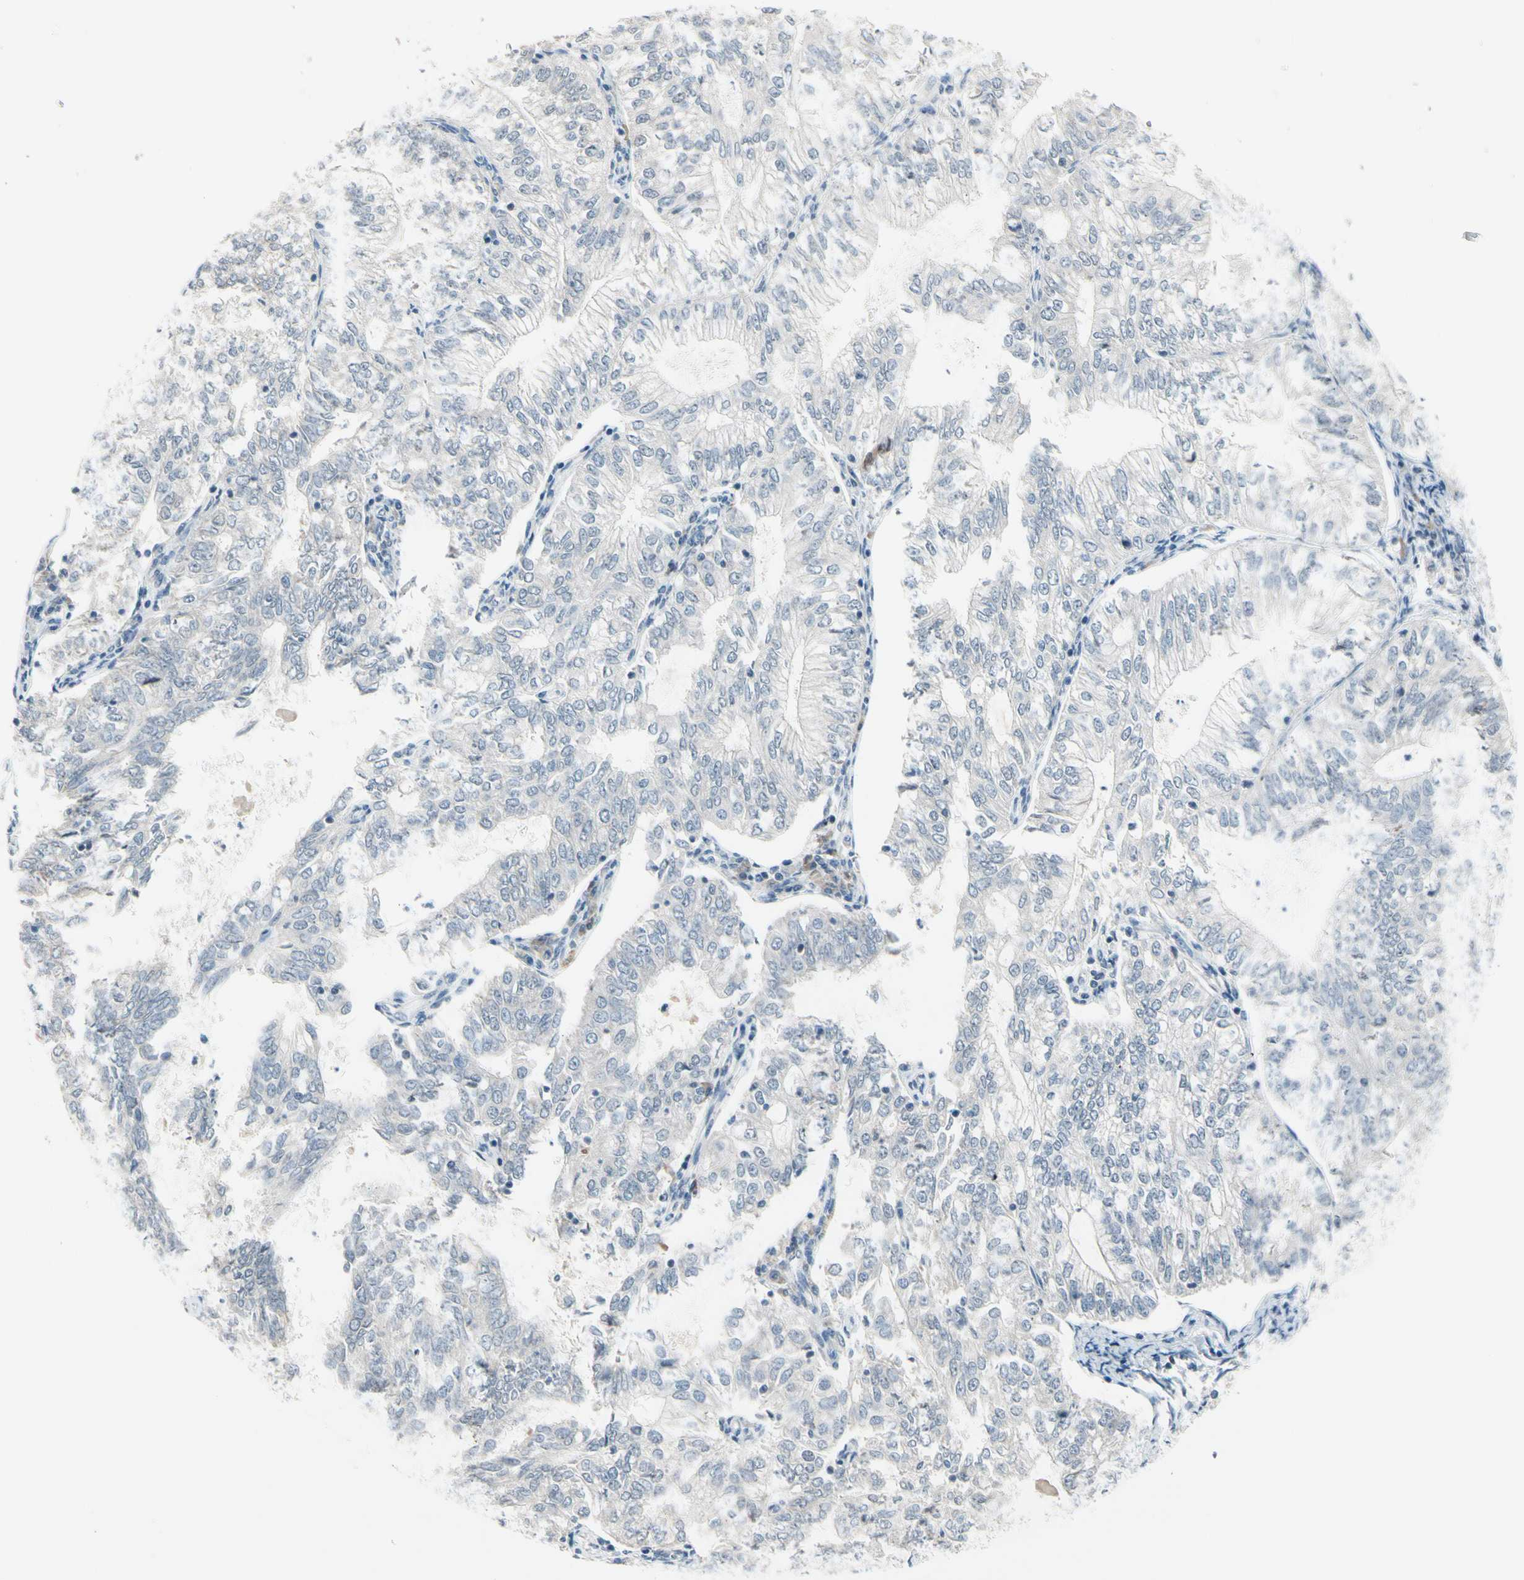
{"staining": {"intensity": "negative", "quantity": "none", "location": "none"}, "tissue": "endometrial cancer", "cell_type": "Tumor cells", "image_type": "cancer", "snomed": [{"axis": "morphology", "description": "Adenocarcinoma, NOS"}, {"axis": "topography", "description": "Endometrium"}], "caption": "Image shows no significant protein staining in tumor cells of endometrial adenocarcinoma.", "gene": "PIP5K1B", "patient": {"sex": "female", "age": 69}}